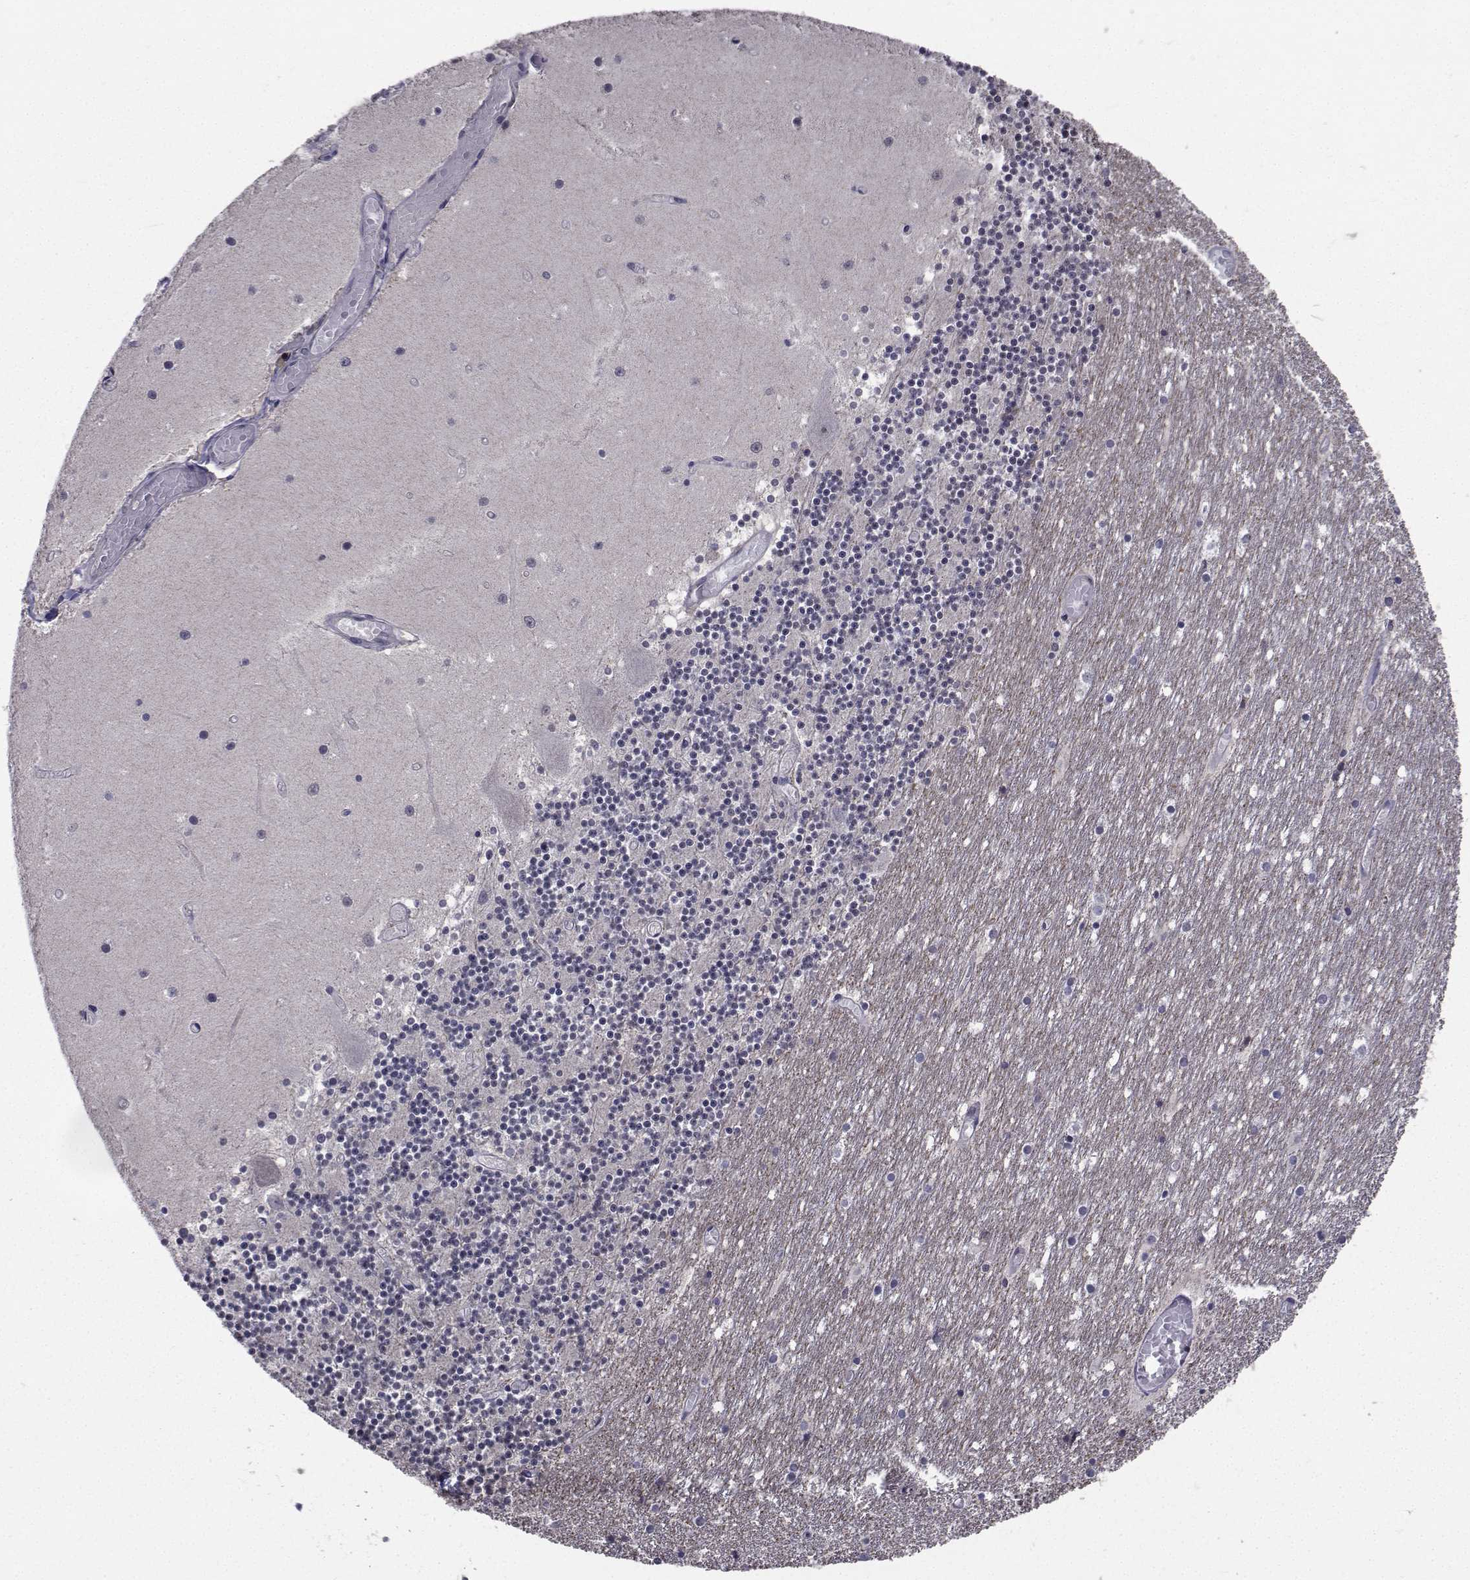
{"staining": {"intensity": "negative", "quantity": "none", "location": "none"}, "tissue": "cerebellum", "cell_type": "Cells in granular layer", "image_type": "normal", "snomed": [{"axis": "morphology", "description": "Normal tissue, NOS"}, {"axis": "topography", "description": "Cerebellum"}], "caption": "DAB immunohistochemical staining of unremarkable cerebellum displays no significant expression in cells in granular layer.", "gene": "CYP2S1", "patient": {"sex": "female", "age": 28}}